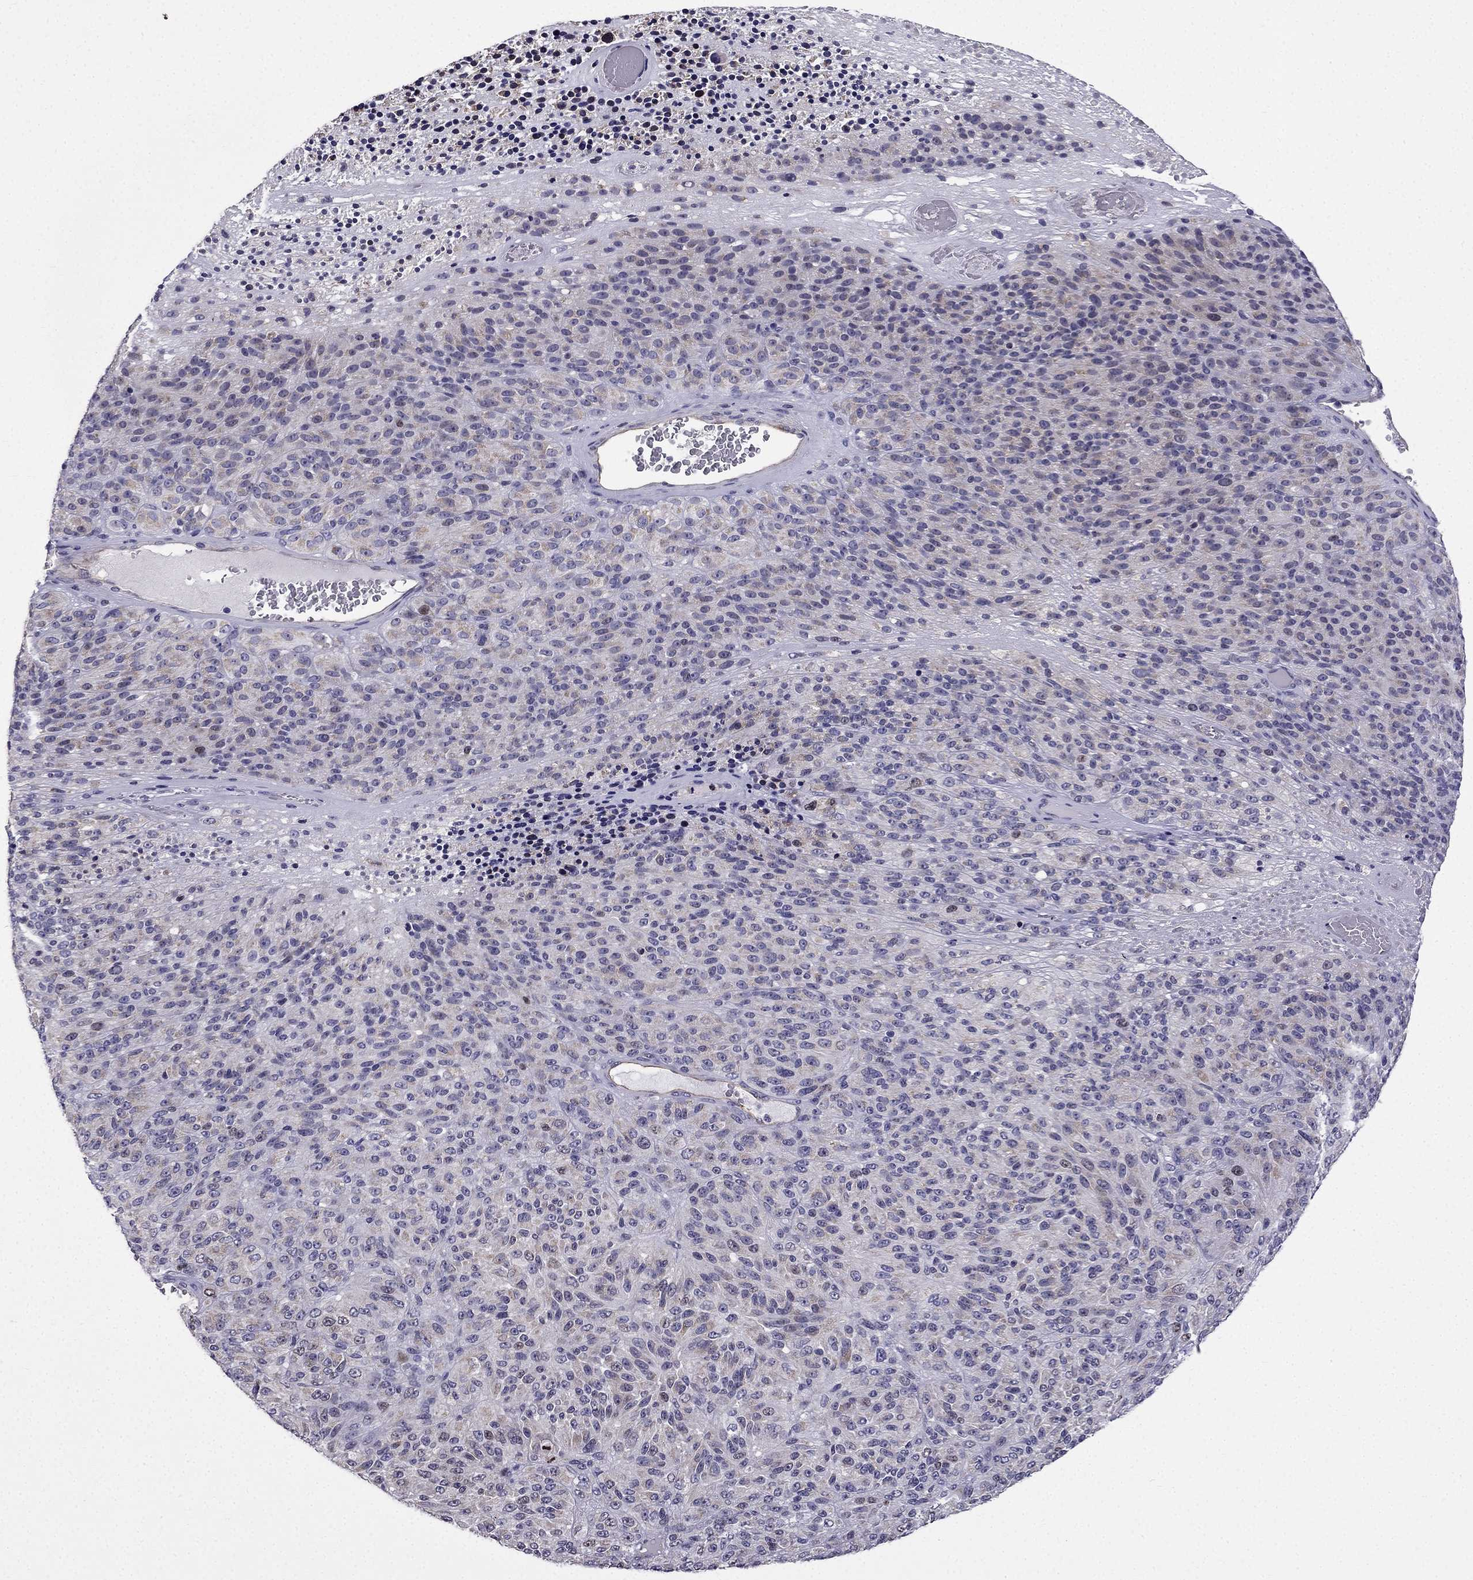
{"staining": {"intensity": "weak", "quantity": "25%-75%", "location": "cytoplasmic/membranous"}, "tissue": "melanoma", "cell_type": "Tumor cells", "image_type": "cancer", "snomed": [{"axis": "morphology", "description": "Malignant melanoma, Metastatic site"}, {"axis": "topography", "description": "Brain"}], "caption": "Immunohistochemical staining of human melanoma exhibits low levels of weak cytoplasmic/membranous protein expression in about 25%-75% of tumor cells.", "gene": "SLC6A2", "patient": {"sex": "female", "age": 56}}